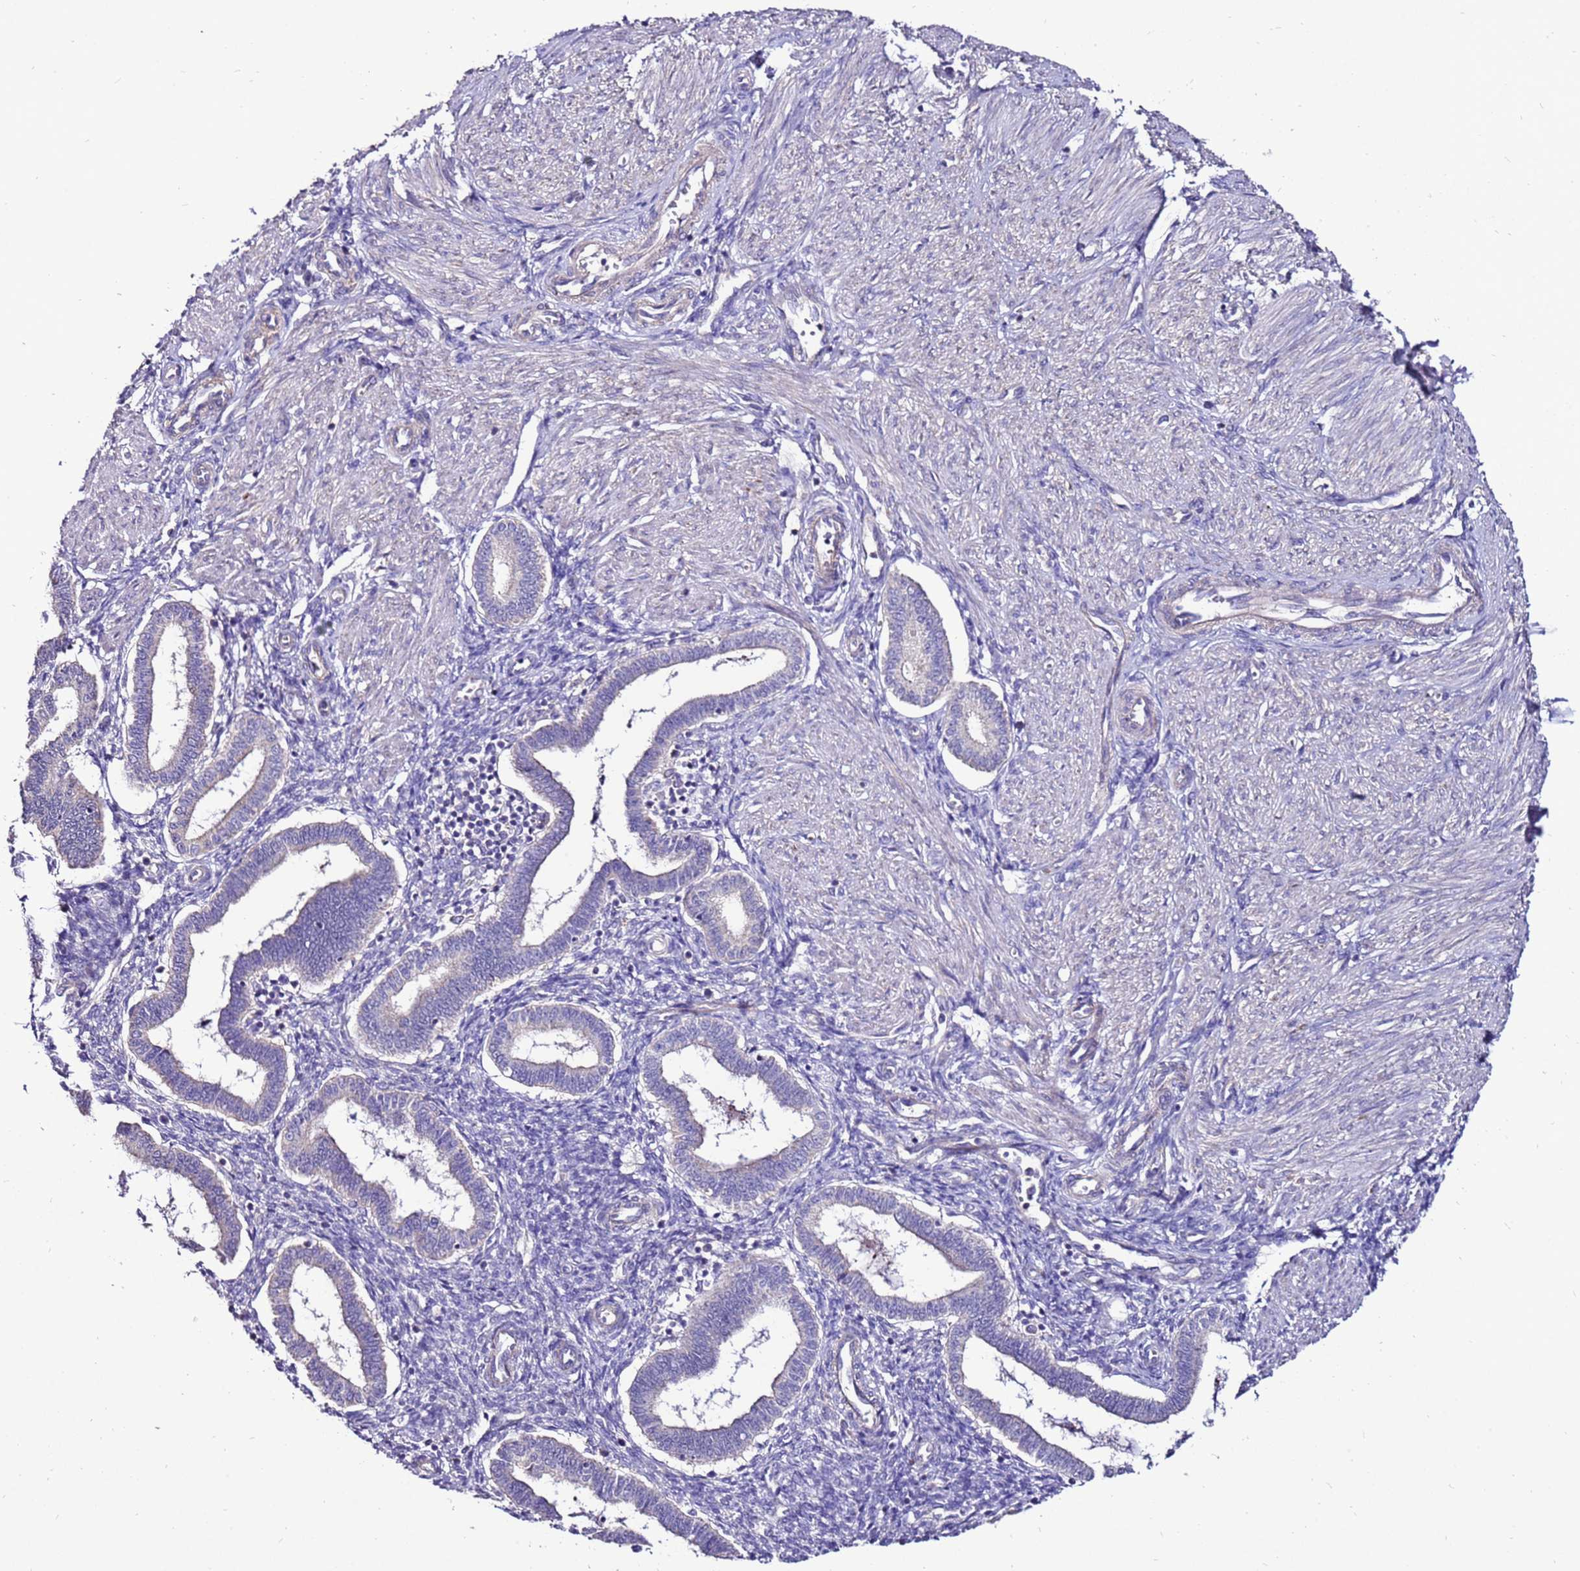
{"staining": {"intensity": "negative", "quantity": "none", "location": "none"}, "tissue": "endometrium", "cell_type": "Cells in endometrial stroma", "image_type": "normal", "snomed": [{"axis": "morphology", "description": "Normal tissue, NOS"}, {"axis": "topography", "description": "Endometrium"}], "caption": "IHC photomicrograph of normal human endometrium stained for a protein (brown), which reveals no positivity in cells in endometrial stroma.", "gene": "TMEM106C", "patient": {"sex": "female", "age": 24}}